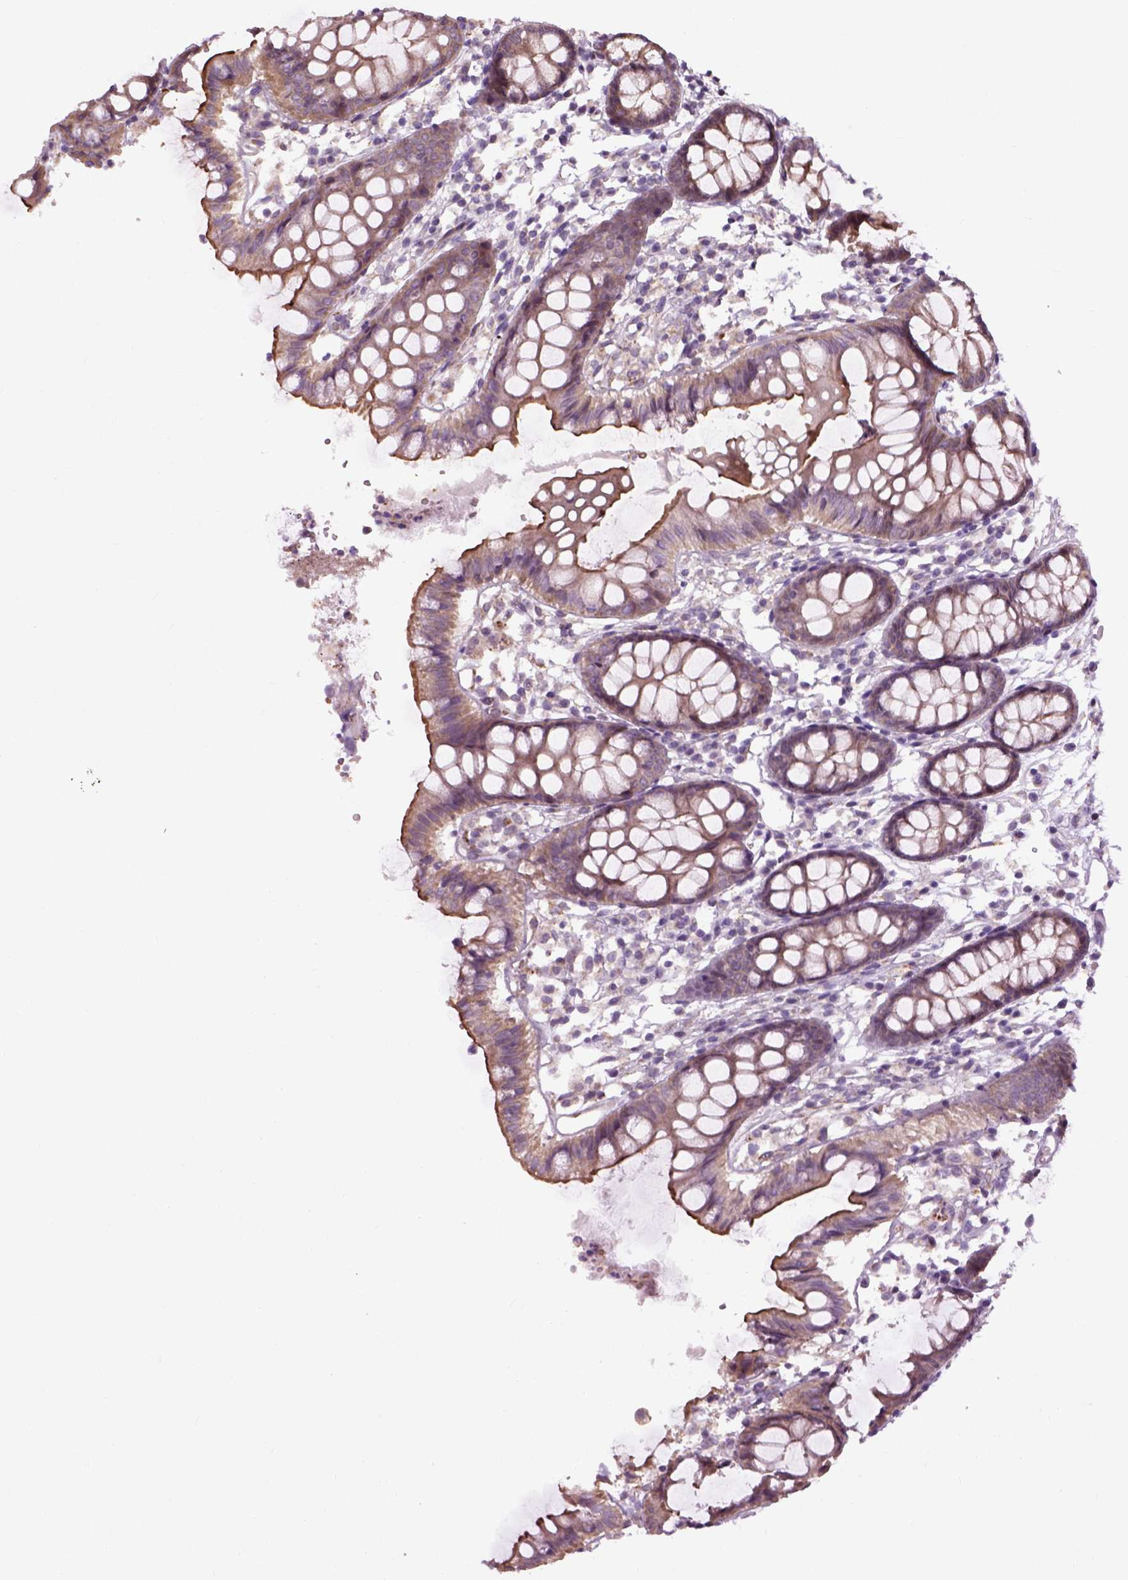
{"staining": {"intensity": "weak", "quantity": ">75%", "location": "cytoplasmic/membranous"}, "tissue": "colon", "cell_type": "Endothelial cells", "image_type": "normal", "snomed": [{"axis": "morphology", "description": "Normal tissue, NOS"}, {"axis": "topography", "description": "Colon"}], "caption": "Benign colon displays weak cytoplasmic/membranous staining in approximately >75% of endothelial cells, visualized by immunohistochemistry.", "gene": "XK", "patient": {"sex": "female", "age": 84}}